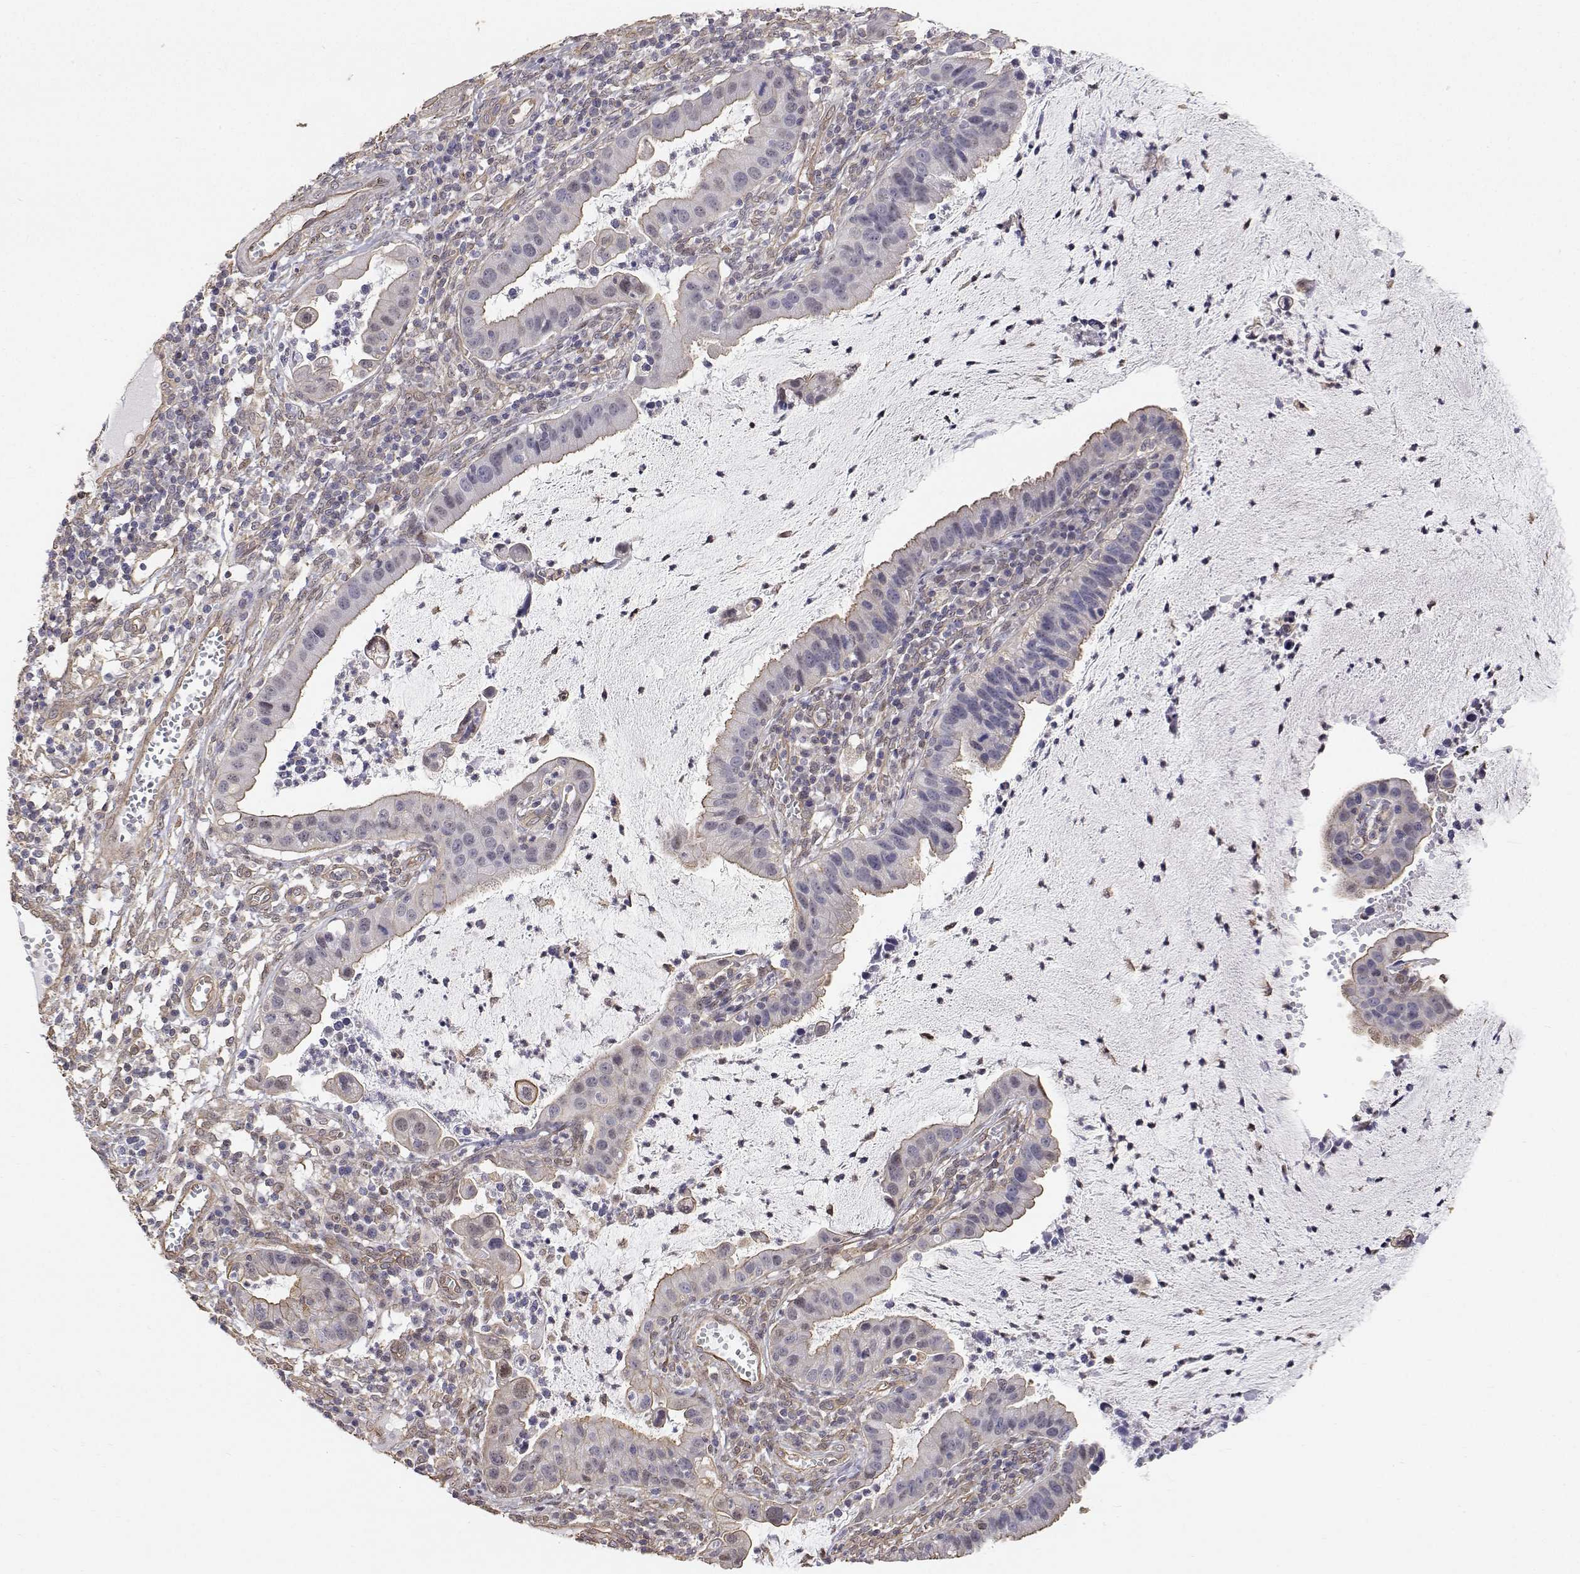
{"staining": {"intensity": "weak", "quantity": "<25%", "location": "cytoplasmic/membranous"}, "tissue": "cervical cancer", "cell_type": "Tumor cells", "image_type": "cancer", "snomed": [{"axis": "morphology", "description": "Adenocarcinoma, NOS"}, {"axis": "topography", "description": "Cervix"}], "caption": "High magnification brightfield microscopy of cervical adenocarcinoma stained with DAB (3,3'-diaminobenzidine) (brown) and counterstained with hematoxylin (blue): tumor cells show no significant staining.", "gene": "GSDMA", "patient": {"sex": "female", "age": 34}}